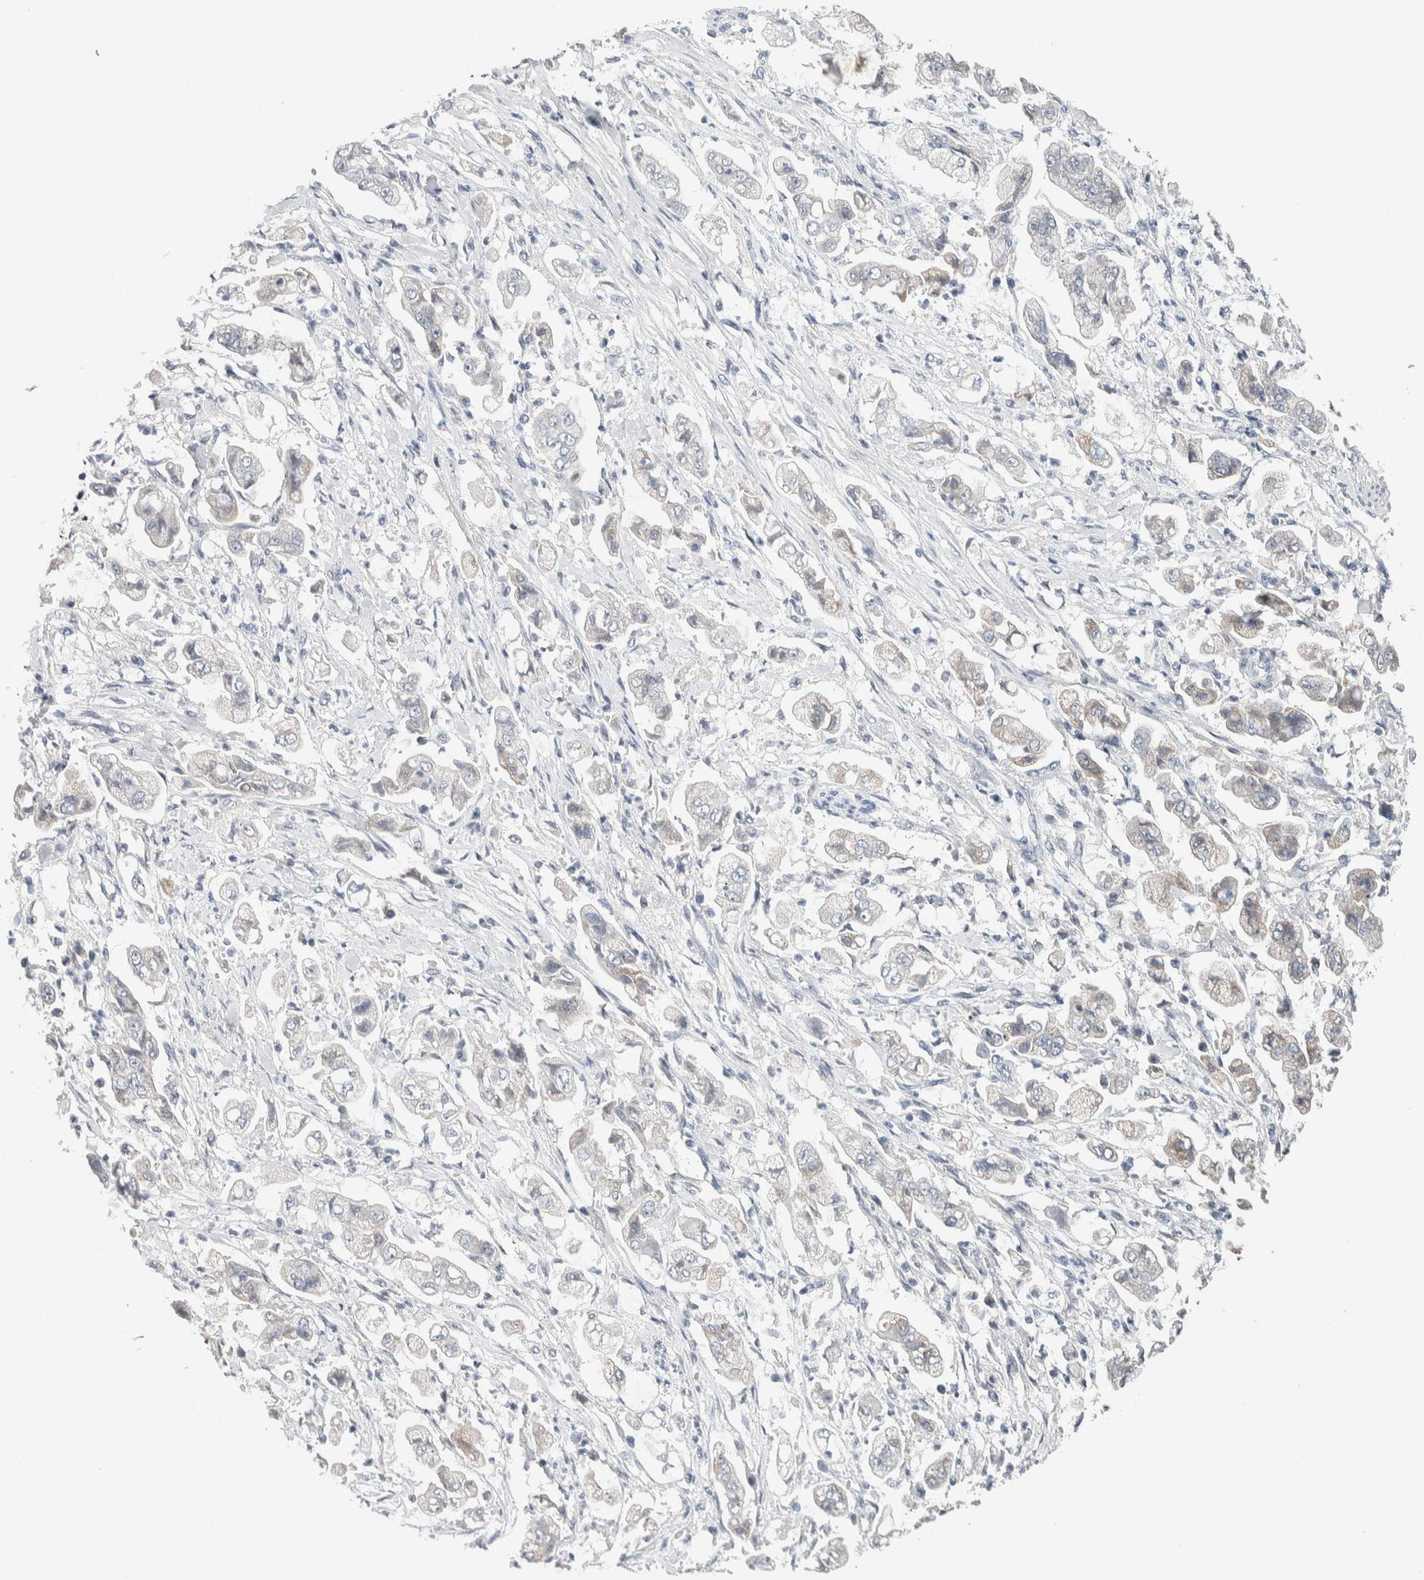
{"staining": {"intensity": "weak", "quantity": "<25%", "location": "cytoplasmic/membranous"}, "tissue": "stomach cancer", "cell_type": "Tumor cells", "image_type": "cancer", "snomed": [{"axis": "morphology", "description": "Adenocarcinoma, NOS"}, {"axis": "topography", "description": "Stomach"}], "caption": "Immunohistochemistry histopathology image of human stomach cancer stained for a protein (brown), which demonstrates no expression in tumor cells.", "gene": "SCN2A", "patient": {"sex": "male", "age": 62}}